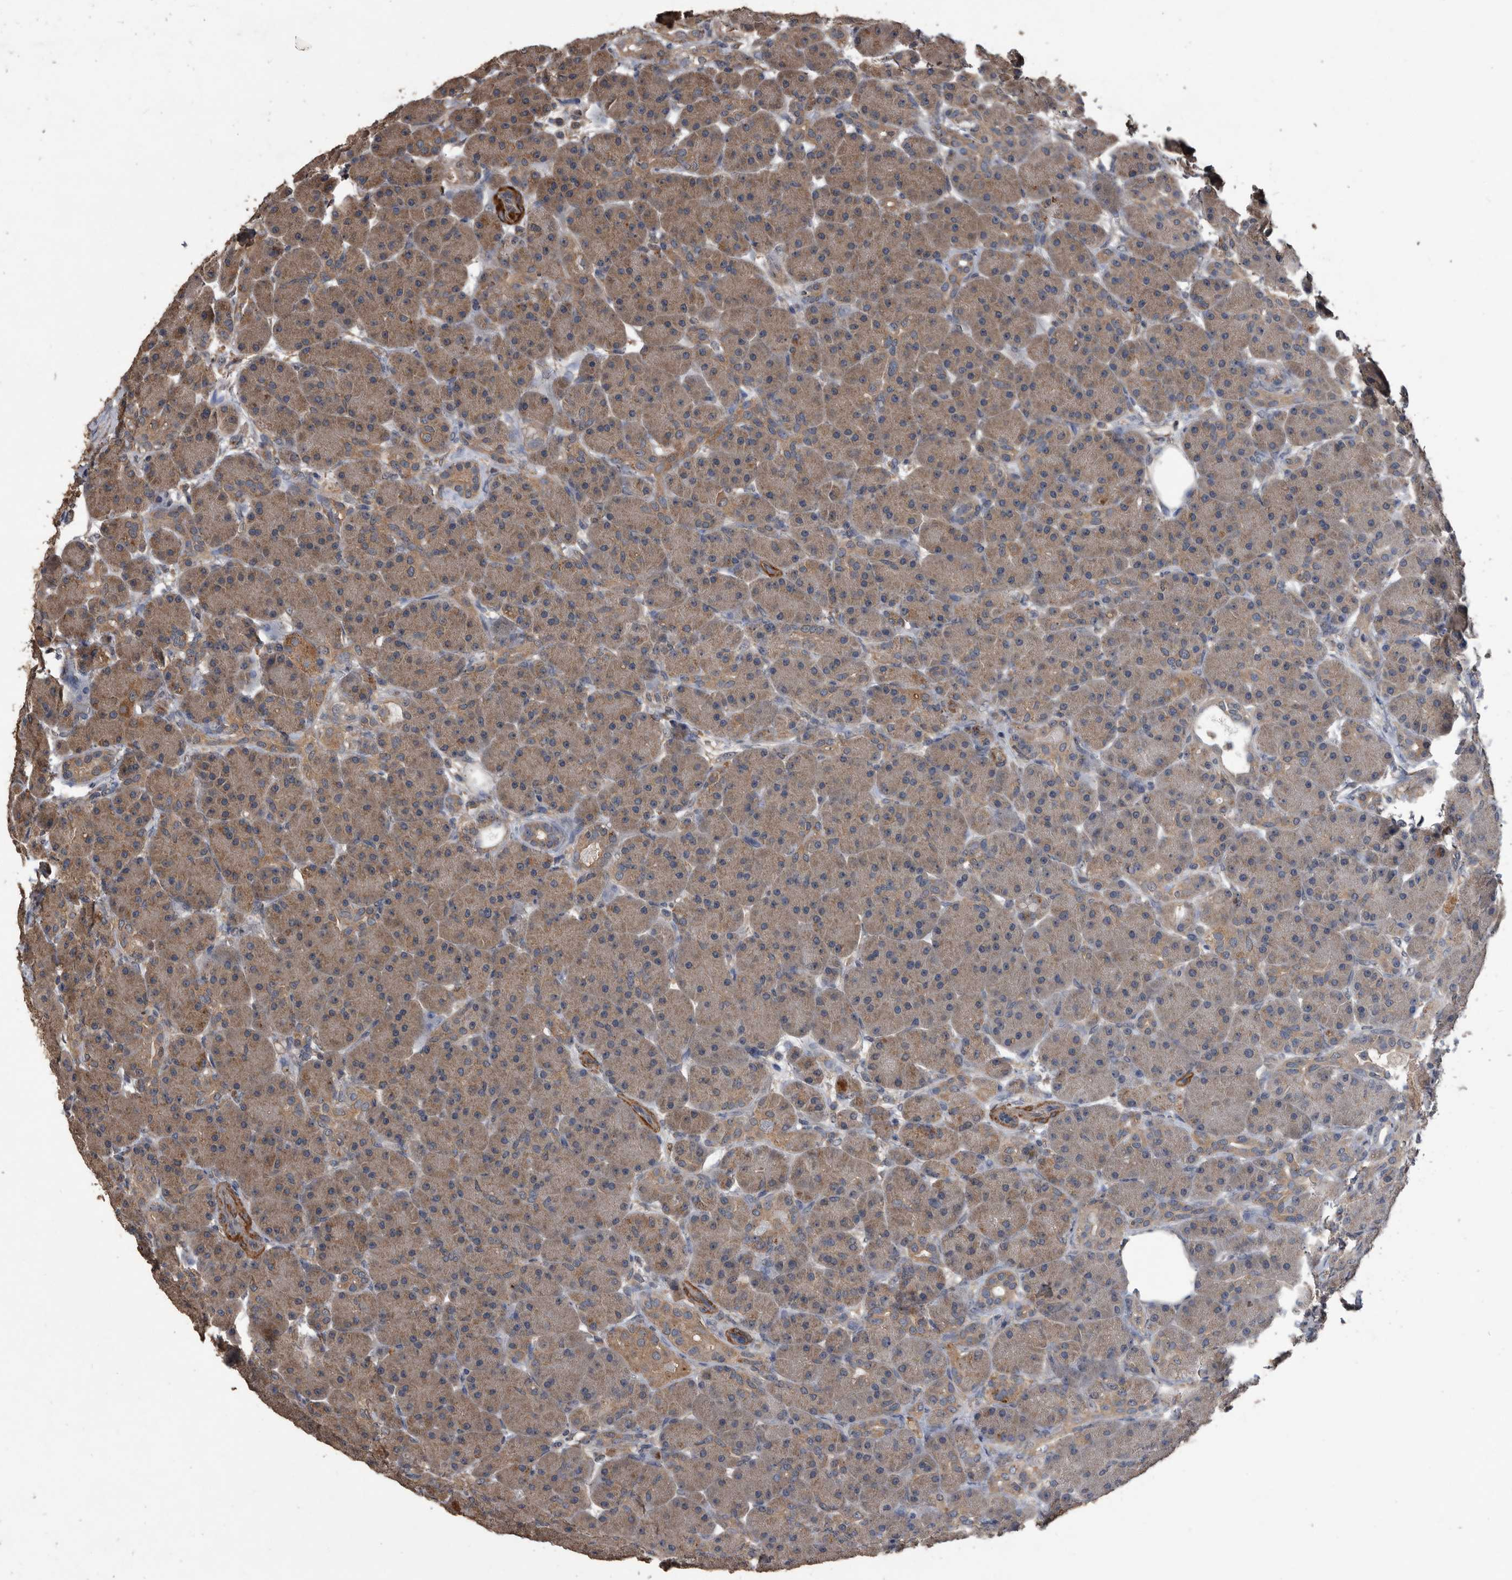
{"staining": {"intensity": "moderate", "quantity": "25%-75%", "location": "cytoplasmic/membranous"}, "tissue": "pancreas", "cell_type": "Exocrine glandular cells", "image_type": "normal", "snomed": [{"axis": "morphology", "description": "Normal tissue, NOS"}, {"axis": "topography", "description": "Pancreas"}], "caption": "Protein staining of benign pancreas shows moderate cytoplasmic/membranous staining in about 25%-75% of exocrine glandular cells.", "gene": "NRBP1", "patient": {"sex": "male", "age": 63}}